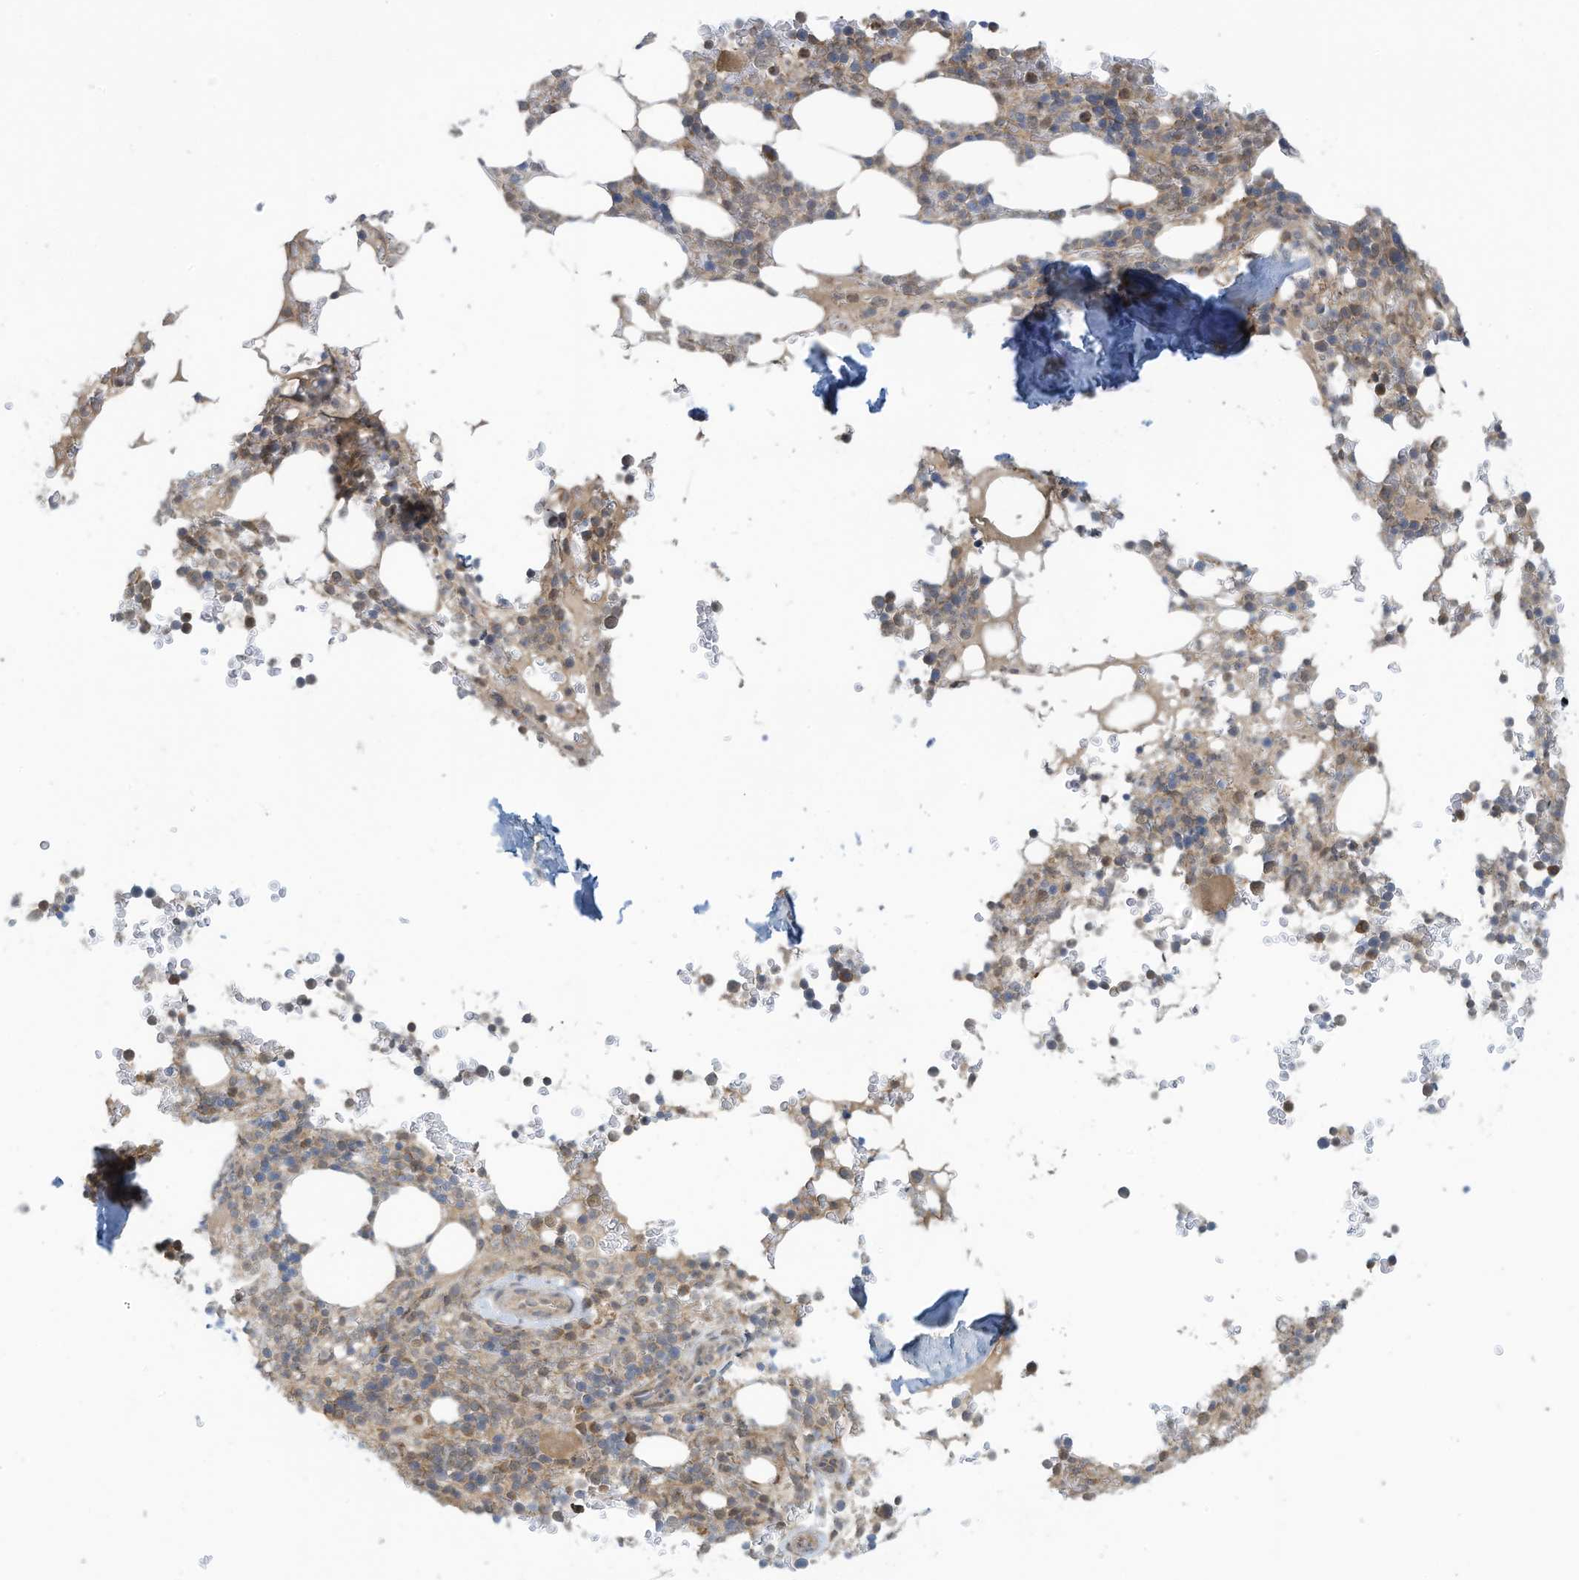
{"staining": {"intensity": "weak", "quantity": "25%-75%", "location": "cytoplasmic/membranous"}, "tissue": "bone marrow", "cell_type": "Hematopoietic cells", "image_type": "normal", "snomed": [{"axis": "morphology", "description": "Normal tissue, NOS"}, {"axis": "topography", "description": "Bone marrow"}], "caption": "About 25%-75% of hematopoietic cells in unremarkable bone marrow exhibit weak cytoplasmic/membranous protein positivity as visualized by brown immunohistochemical staining.", "gene": "SCGB1D2", "patient": {"sex": "male", "age": 58}}